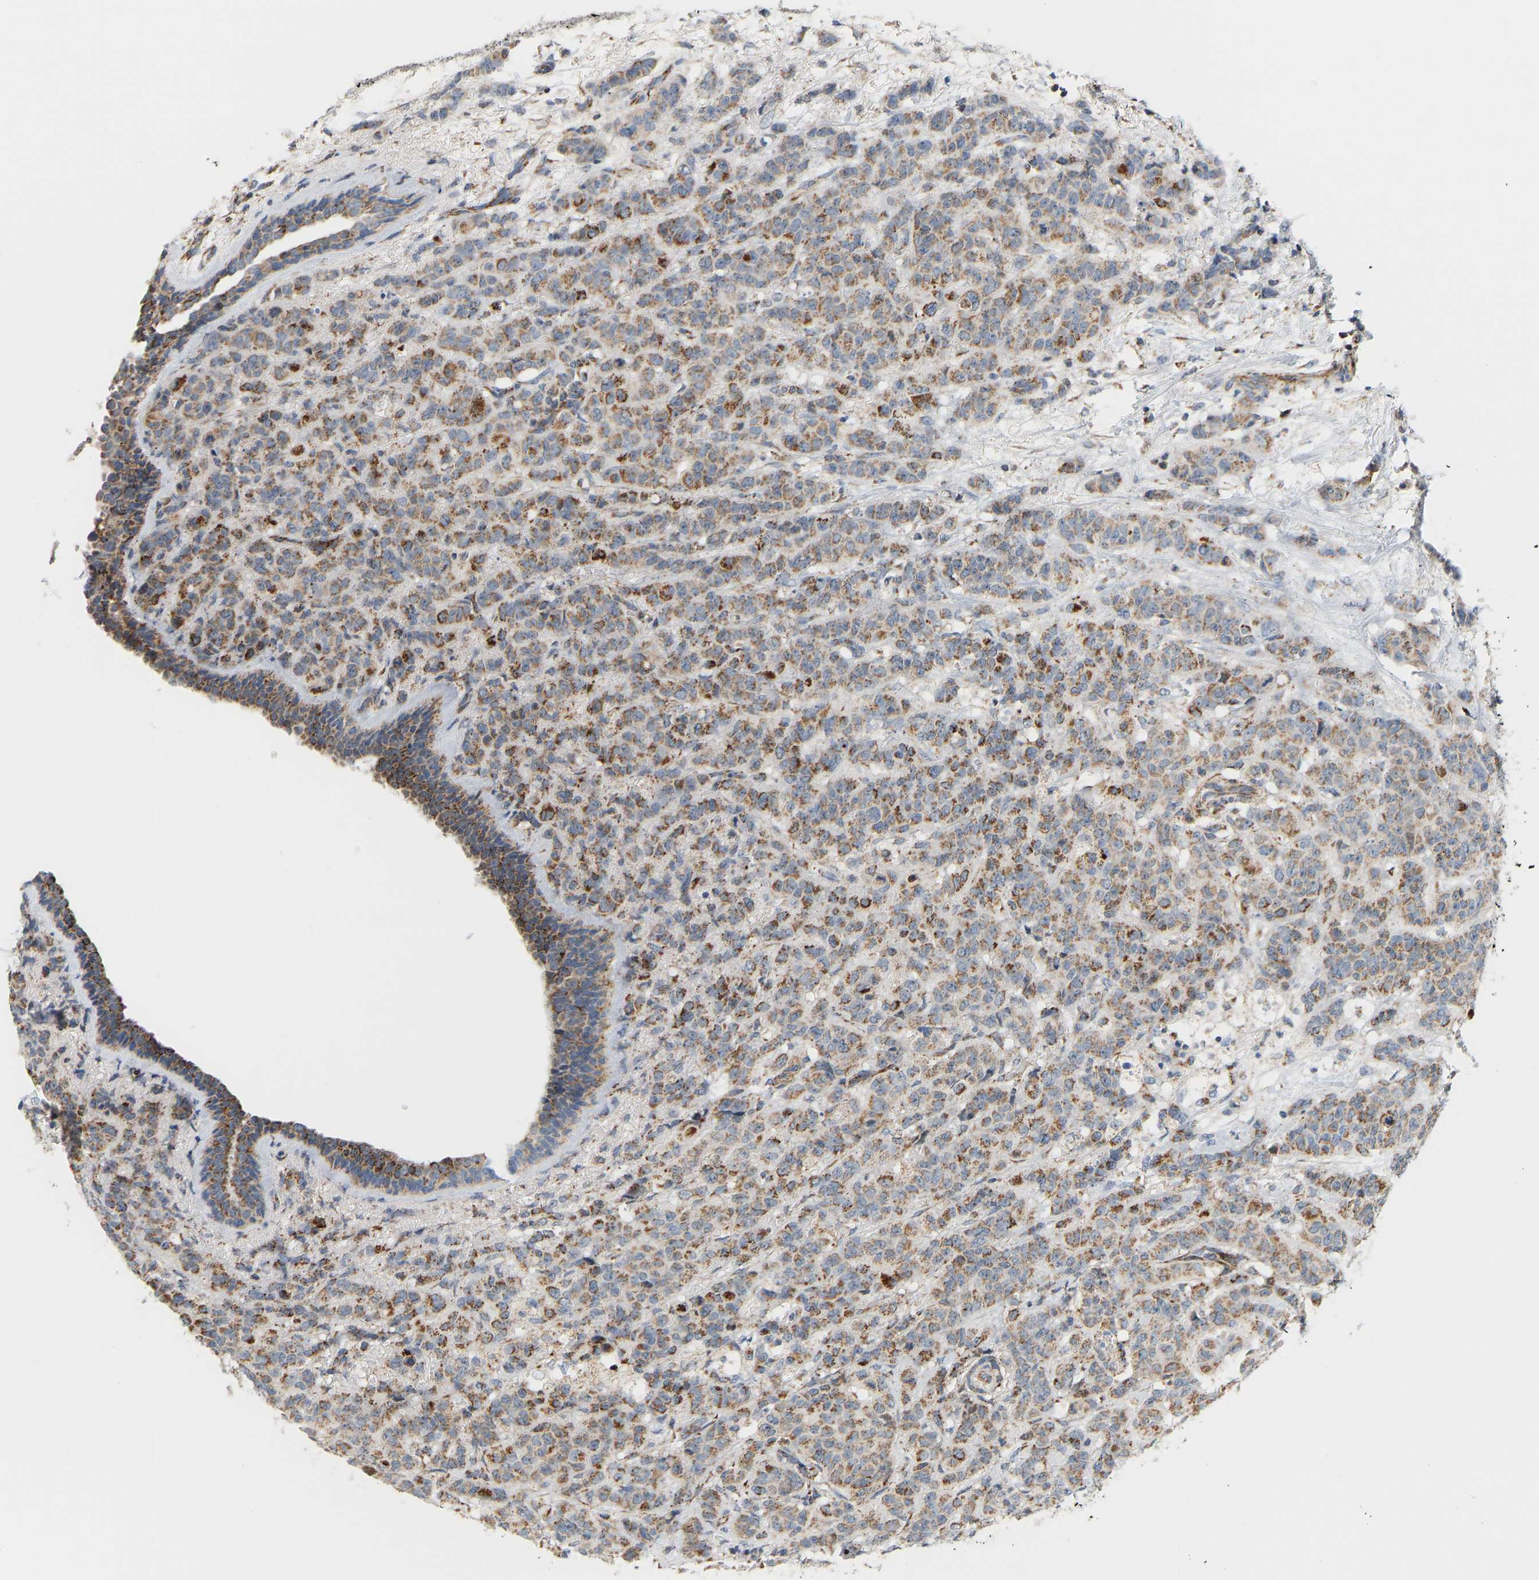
{"staining": {"intensity": "moderate", "quantity": ">75%", "location": "cytoplasmic/membranous"}, "tissue": "breast cancer", "cell_type": "Tumor cells", "image_type": "cancer", "snomed": [{"axis": "morphology", "description": "Normal tissue, NOS"}, {"axis": "morphology", "description": "Duct carcinoma"}, {"axis": "topography", "description": "Breast"}], "caption": "DAB immunohistochemical staining of breast cancer (invasive ductal carcinoma) shows moderate cytoplasmic/membranous protein staining in approximately >75% of tumor cells. (DAB (3,3'-diaminobenzidine) IHC with brightfield microscopy, high magnification).", "gene": "GPSM2", "patient": {"sex": "female", "age": 40}}